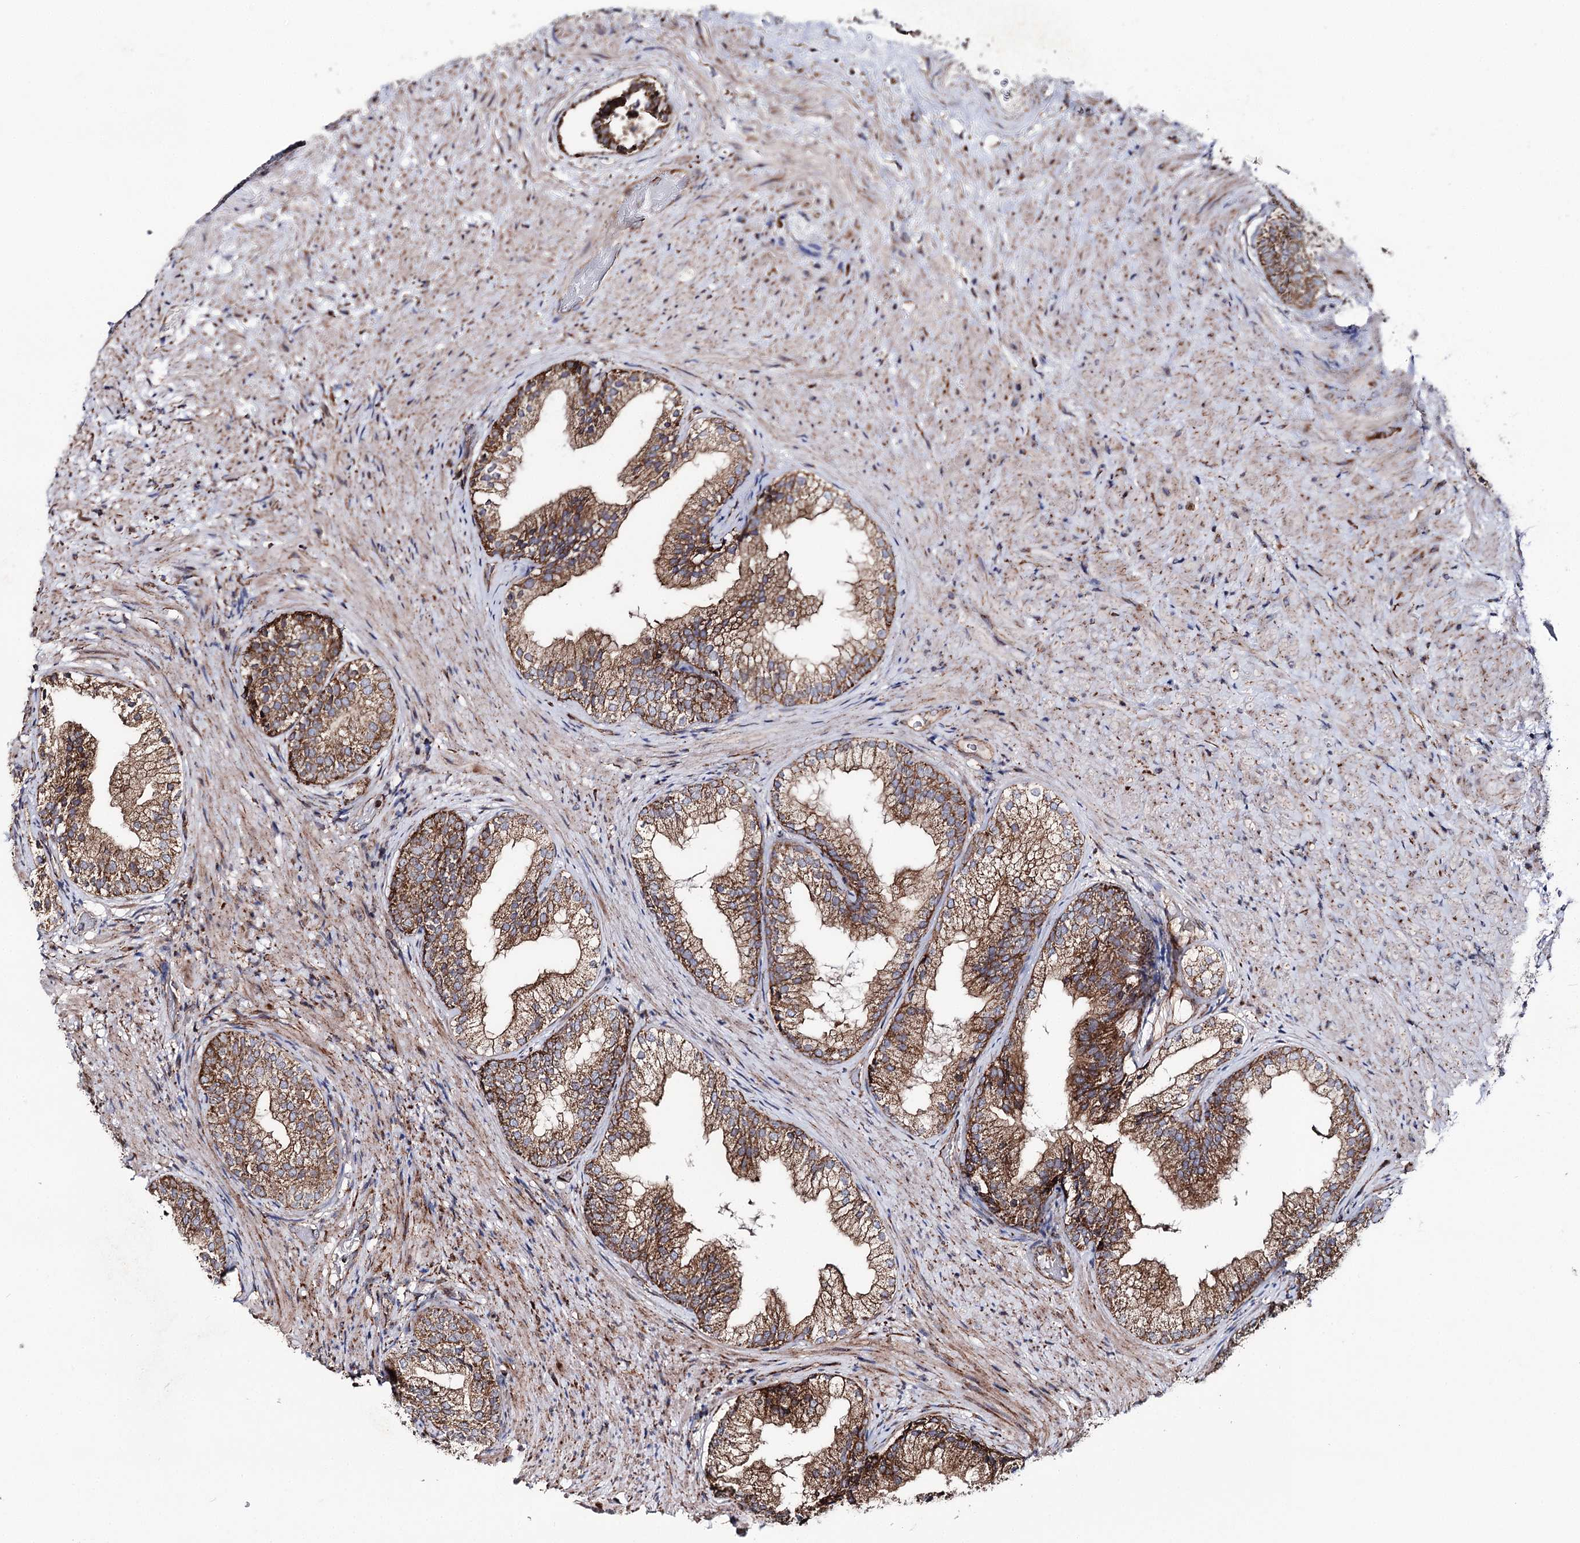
{"staining": {"intensity": "moderate", "quantity": ">75%", "location": "cytoplasmic/membranous"}, "tissue": "prostate", "cell_type": "Glandular cells", "image_type": "normal", "snomed": [{"axis": "morphology", "description": "Normal tissue, NOS"}, {"axis": "topography", "description": "Prostate"}], "caption": "IHC image of normal prostate stained for a protein (brown), which displays medium levels of moderate cytoplasmic/membranous expression in about >75% of glandular cells.", "gene": "MSANTD2", "patient": {"sex": "male", "age": 76}}